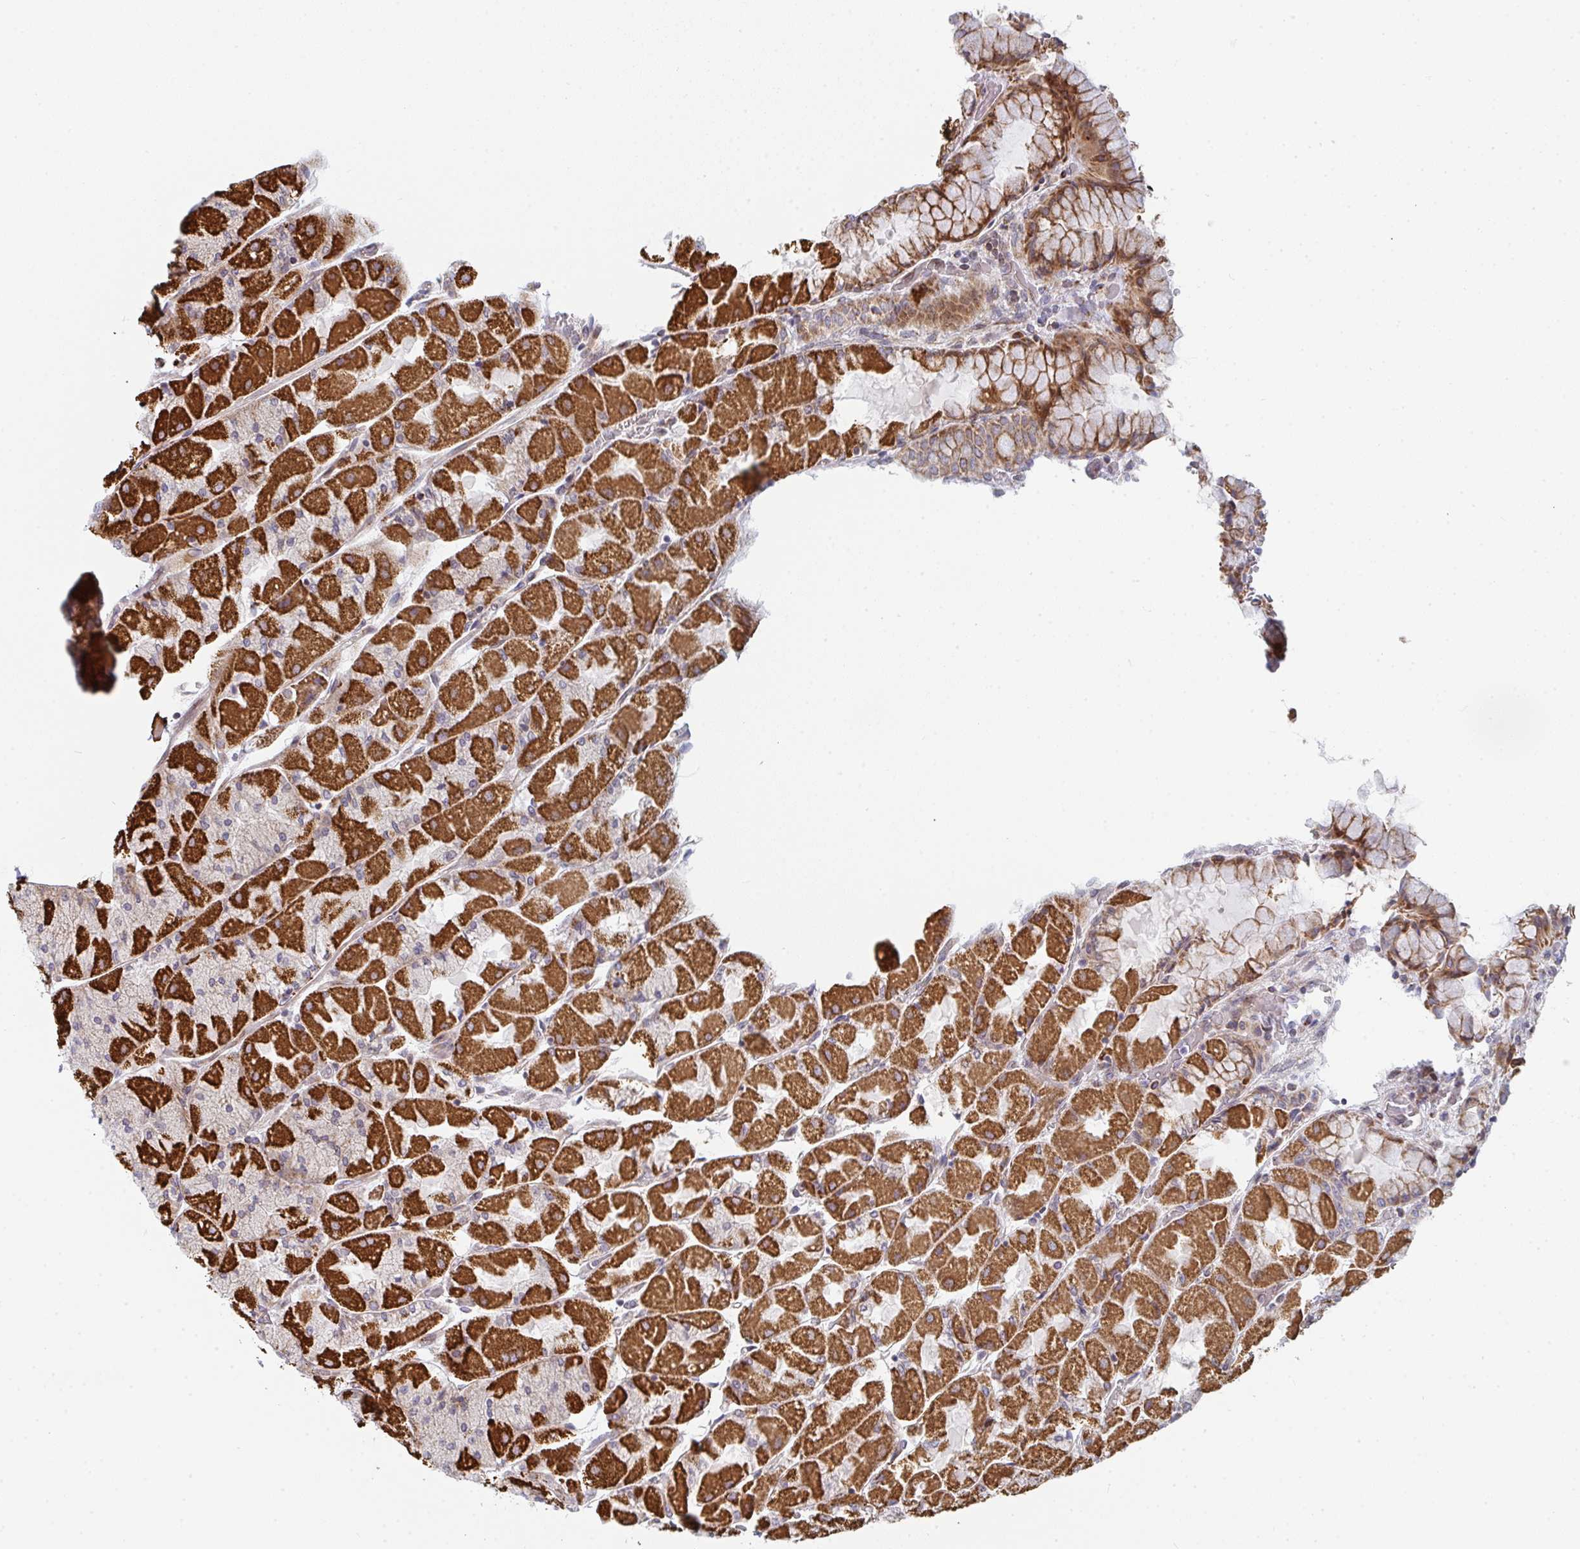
{"staining": {"intensity": "strong", "quantity": "25%-75%", "location": "cytoplasmic/membranous"}, "tissue": "stomach", "cell_type": "Glandular cells", "image_type": "normal", "snomed": [{"axis": "morphology", "description": "Normal tissue, NOS"}, {"axis": "topography", "description": "Stomach"}], "caption": "Immunohistochemical staining of normal human stomach reveals 25%-75% levels of strong cytoplasmic/membranous protein positivity in about 25%-75% of glandular cells.", "gene": "PRKCH", "patient": {"sex": "female", "age": 61}}